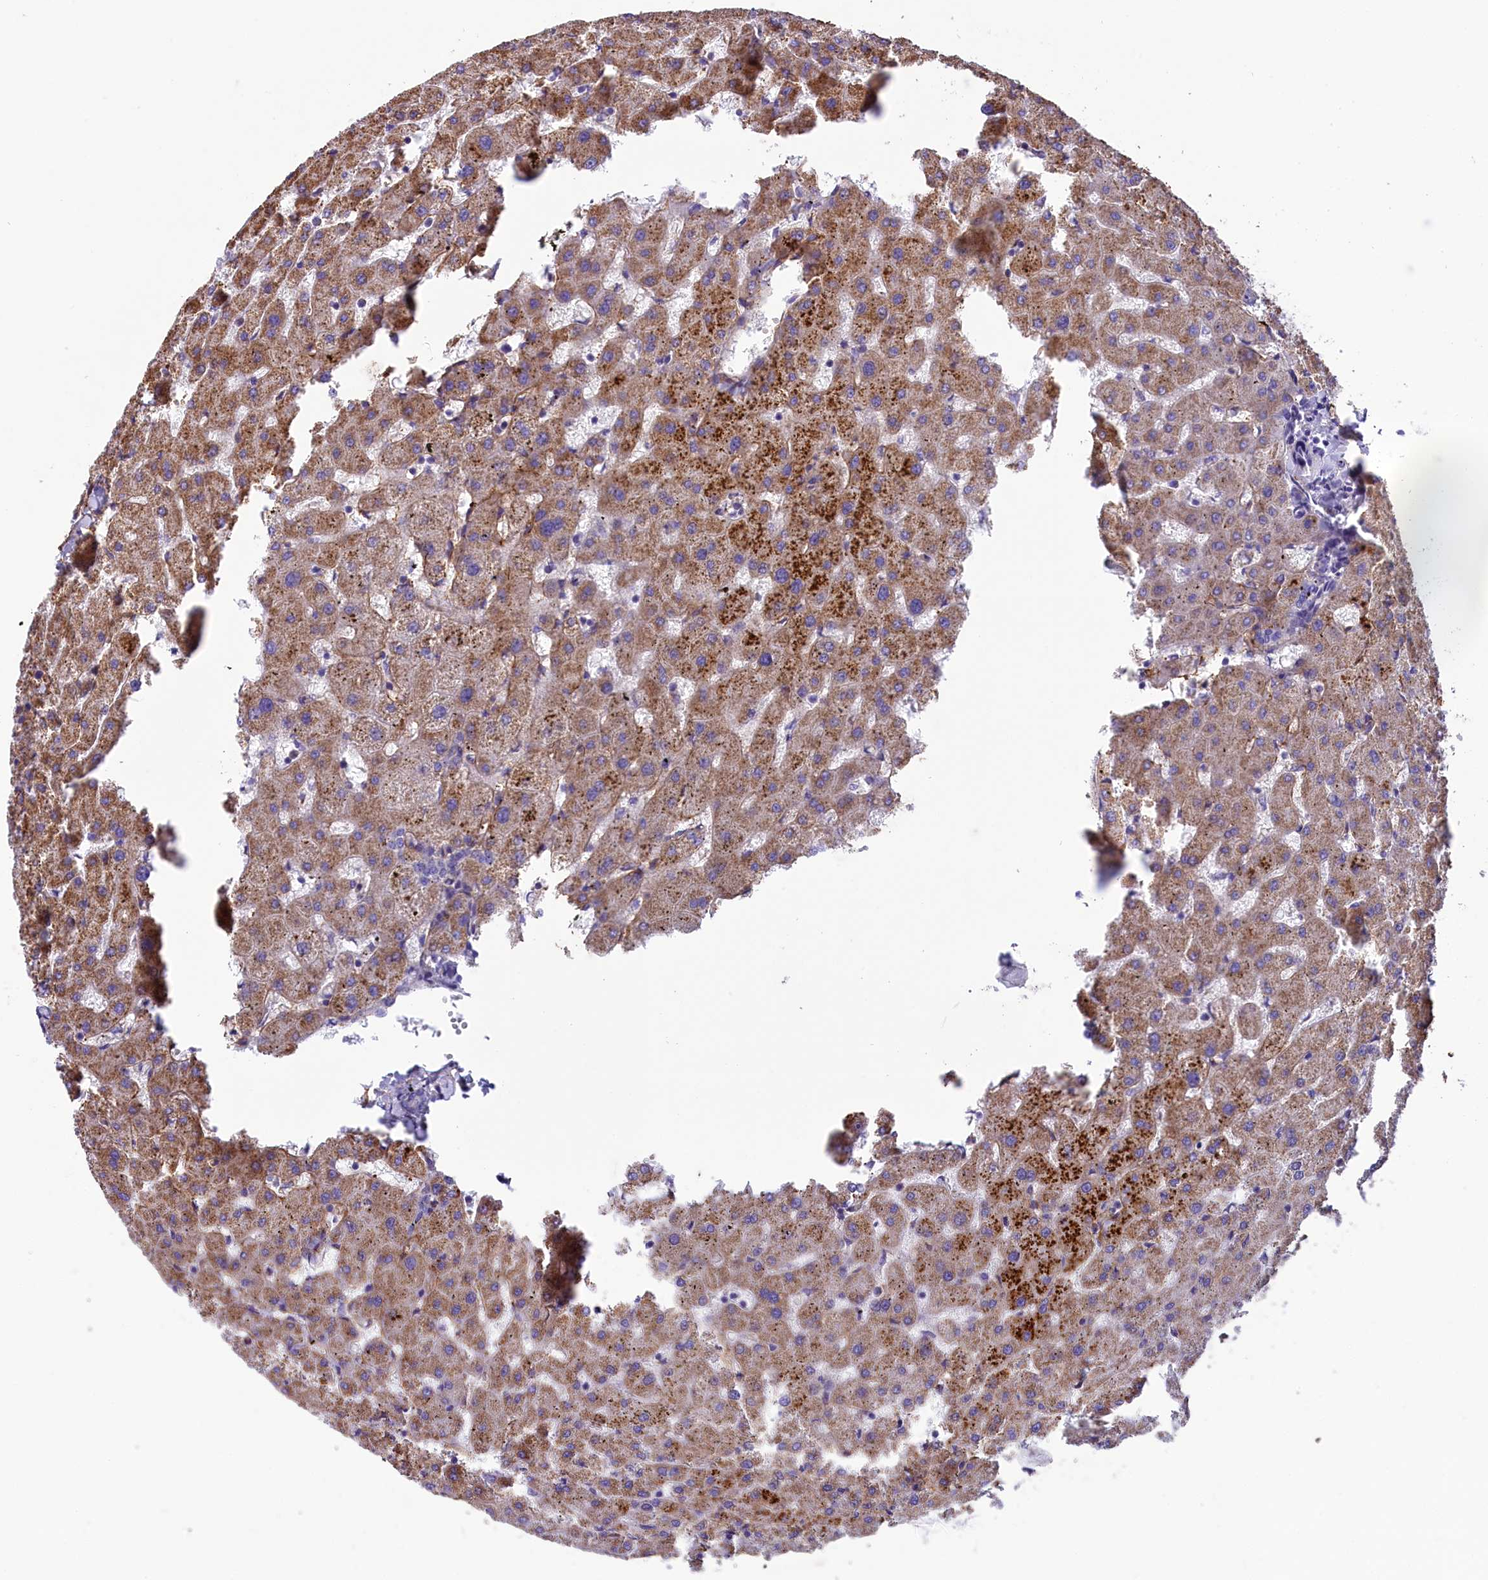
{"staining": {"intensity": "negative", "quantity": "none", "location": "none"}, "tissue": "liver", "cell_type": "Cholangiocytes", "image_type": "normal", "snomed": [{"axis": "morphology", "description": "Normal tissue, NOS"}, {"axis": "topography", "description": "Liver"}], "caption": "IHC histopathology image of unremarkable human liver stained for a protein (brown), which reveals no positivity in cholangiocytes.", "gene": "DNAJB9", "patient": {"sex": "female", "age": 63}}